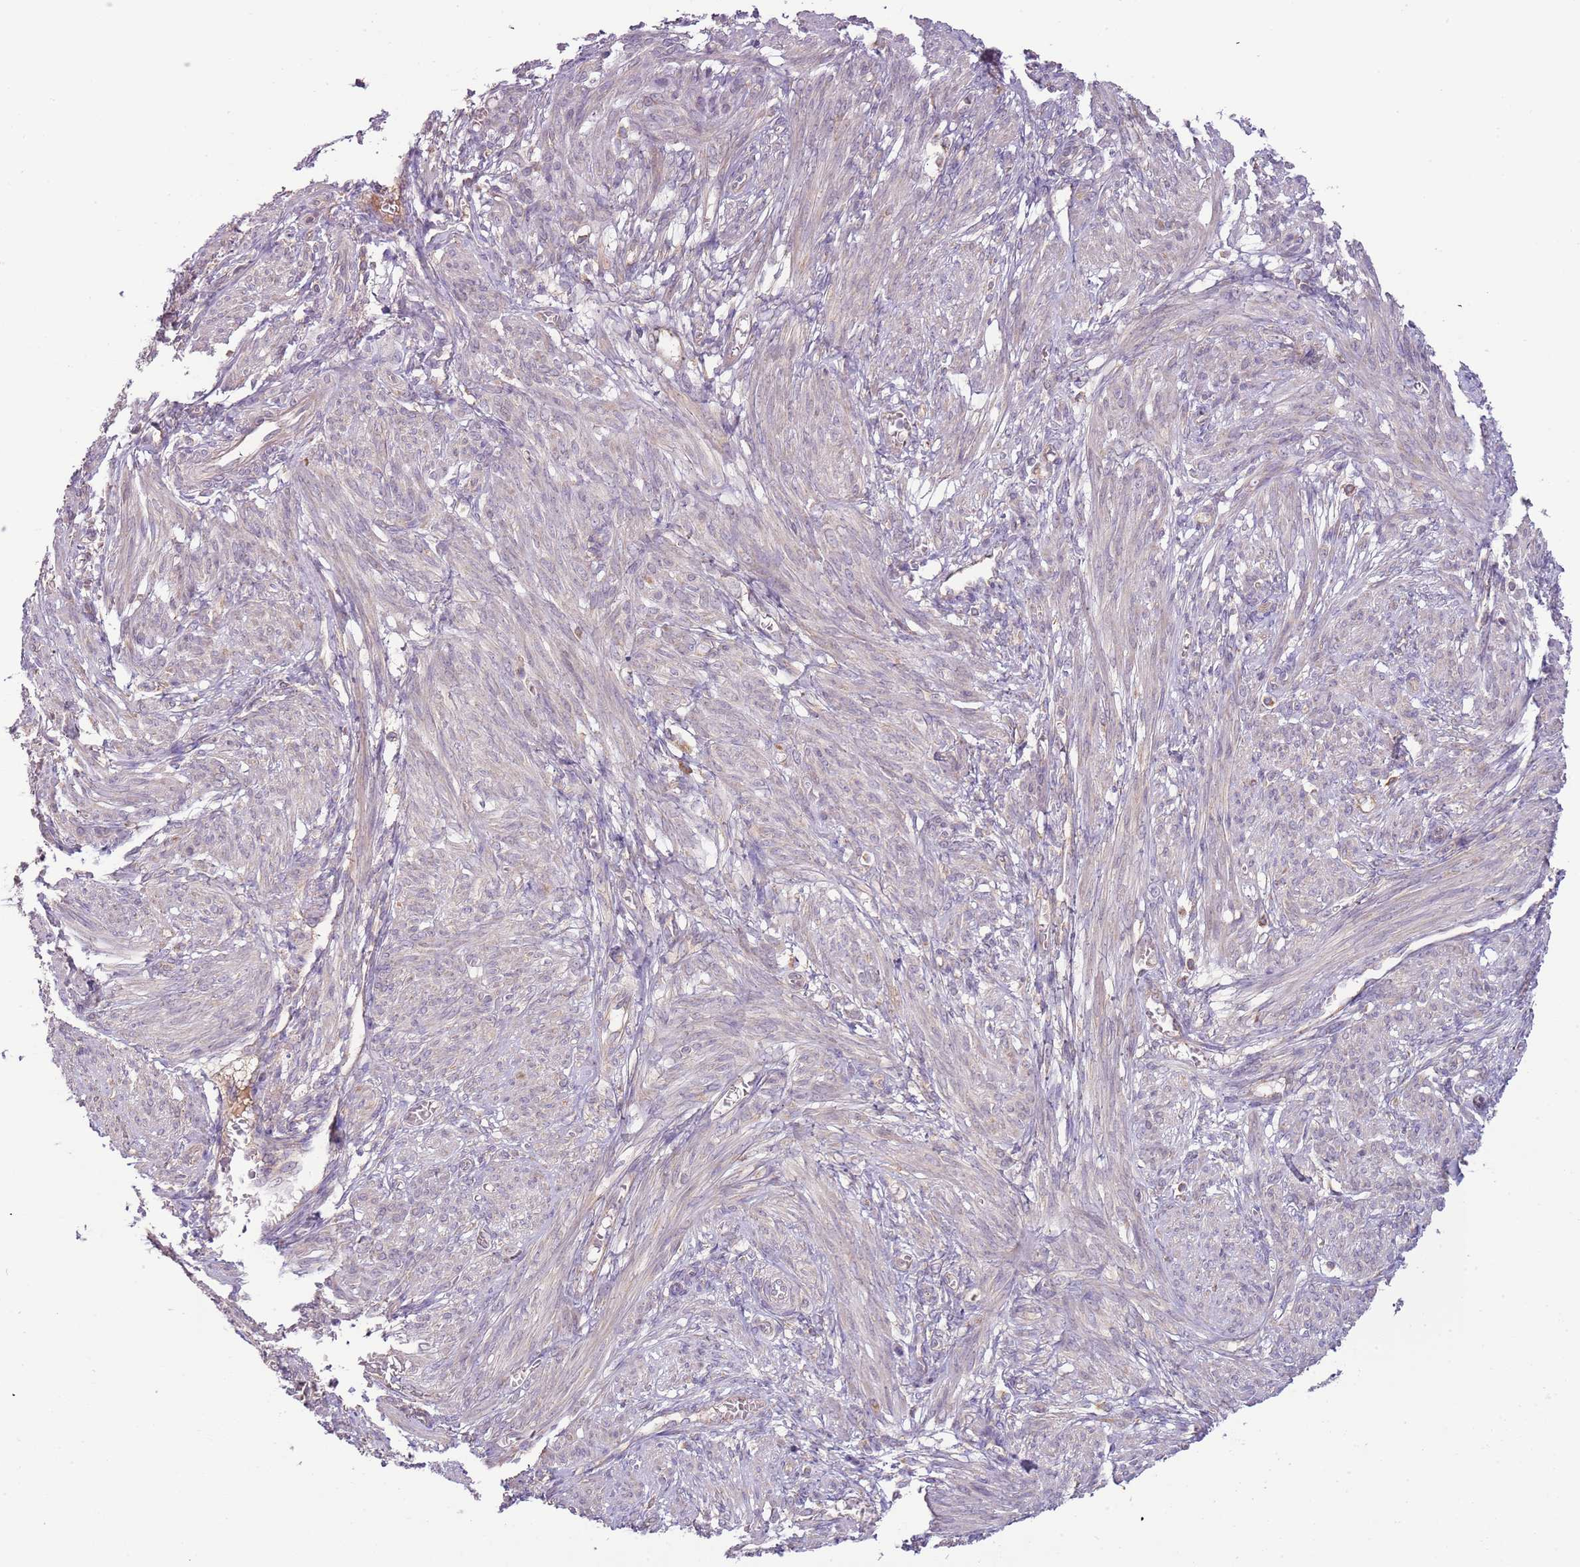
{"staining": {"intensity": "negative", "quantity": "none", "location": "none"}, "tissue": "smooth muscle", "cell_type": "Smooth muscle cells", "image_type": "normal", "snomed": [{"axis": "morphology", "description": "Normal tissue, NOS"}, {"axis": "topography", "description": "Smooth muscle"}], "caption": "Immunohistochemistry of benign human smooth muscle exhibits no positivity in smooth muscle cells.", "gene": "FECH", "patient": {"sex": "female", "age": 39}}